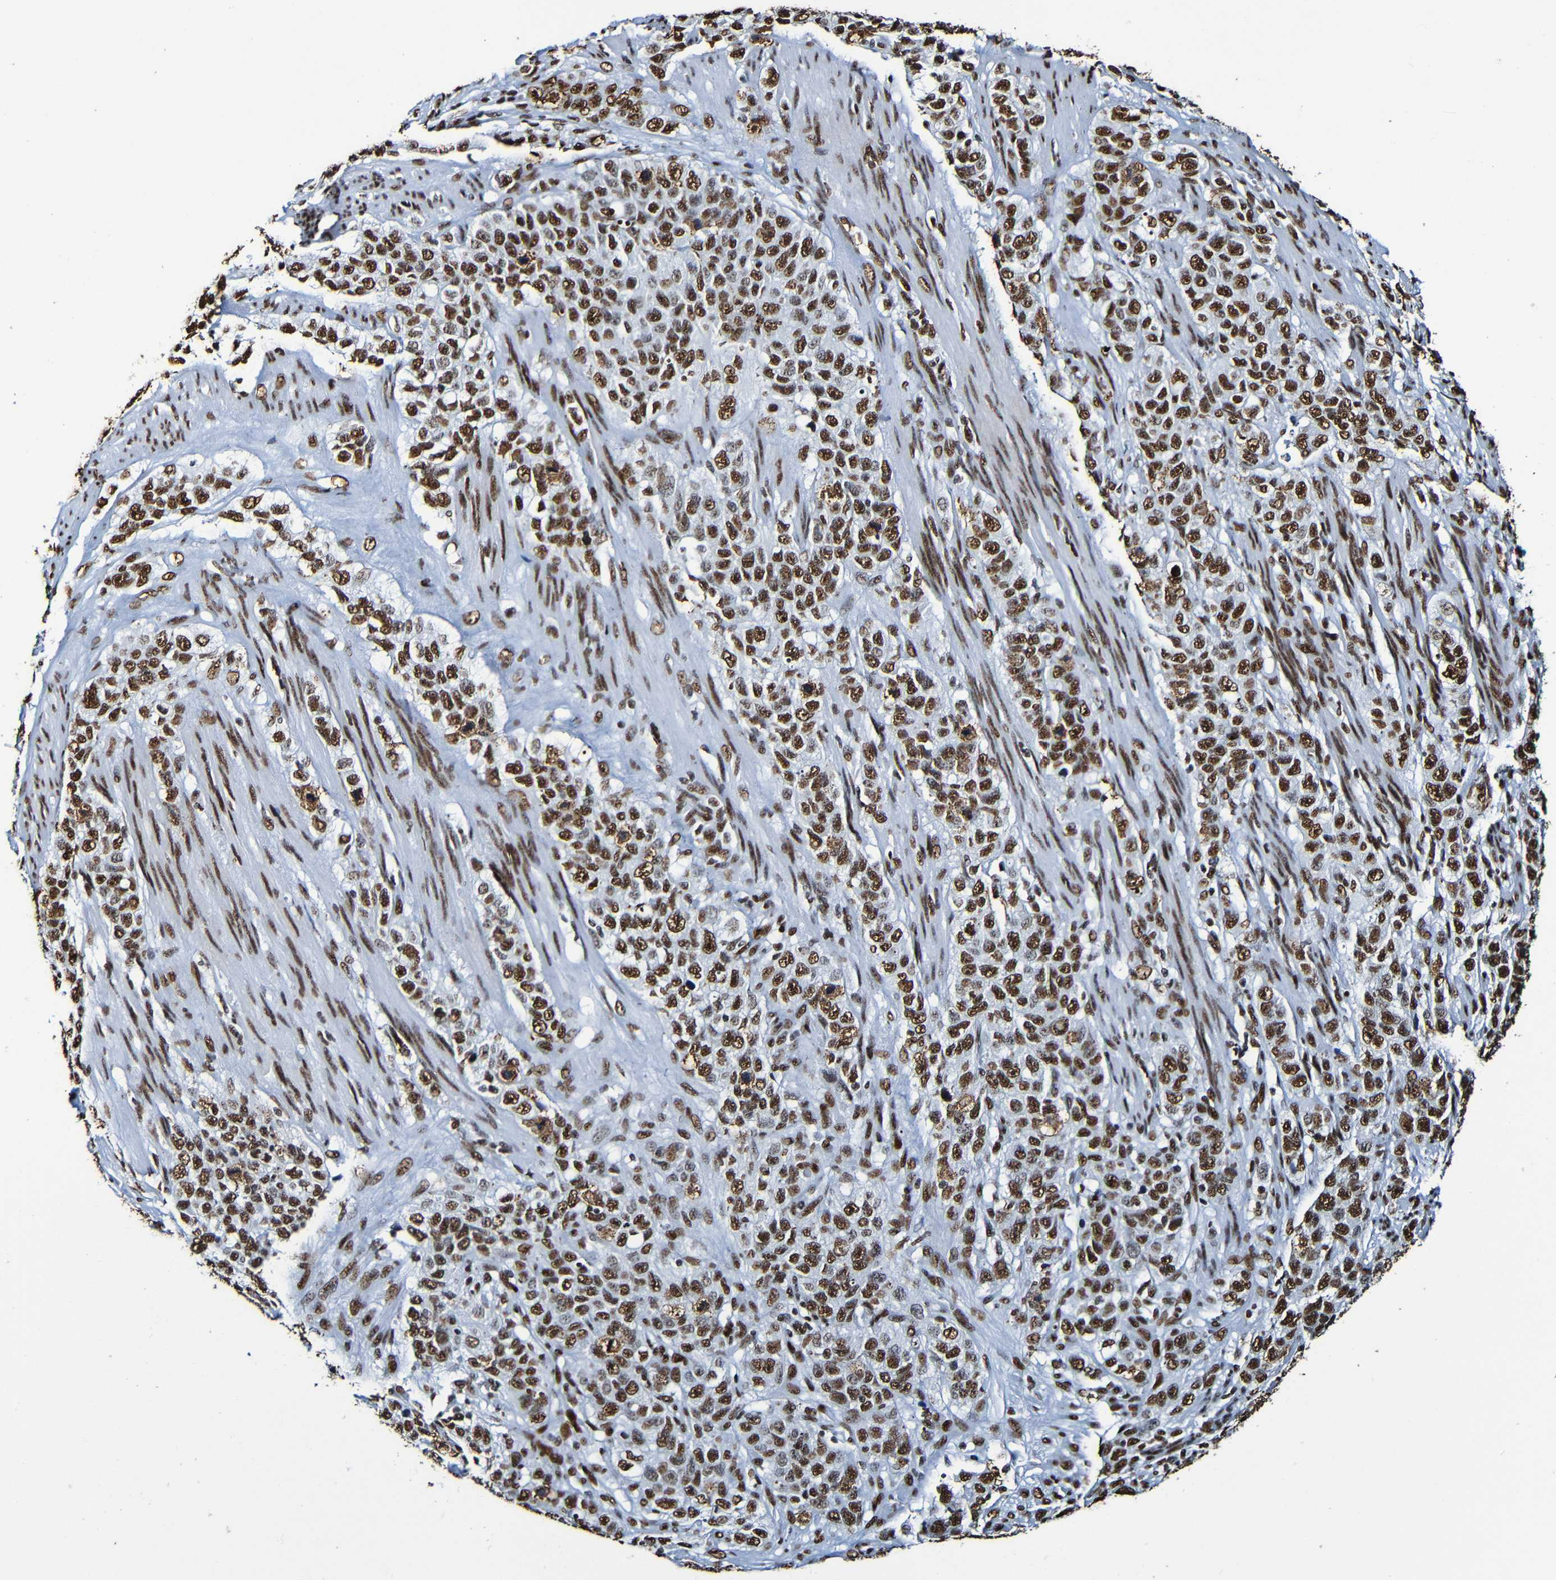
{"staining": {"intensity": "strong", "quantity": ">75%", "location": "nuclear"}, "tissue": "stomach cancer", "cell_type": "Tumor cells", "image_type": "cancer", "snomed": [{"axis": "morphology", "description": "Adenocarcinoma, NOS"}, {"axis": "topography", "description": "Stomach"}], "caption": "IHC histopathology image of human stomach cancer (adenocarcinoma) stained for a protein (brown), which reveals high levels of strong nuclear expression in about >75% of tumor cells.", "gene": "SRSF3", "patient": {"sex": "male", "age": 48}}